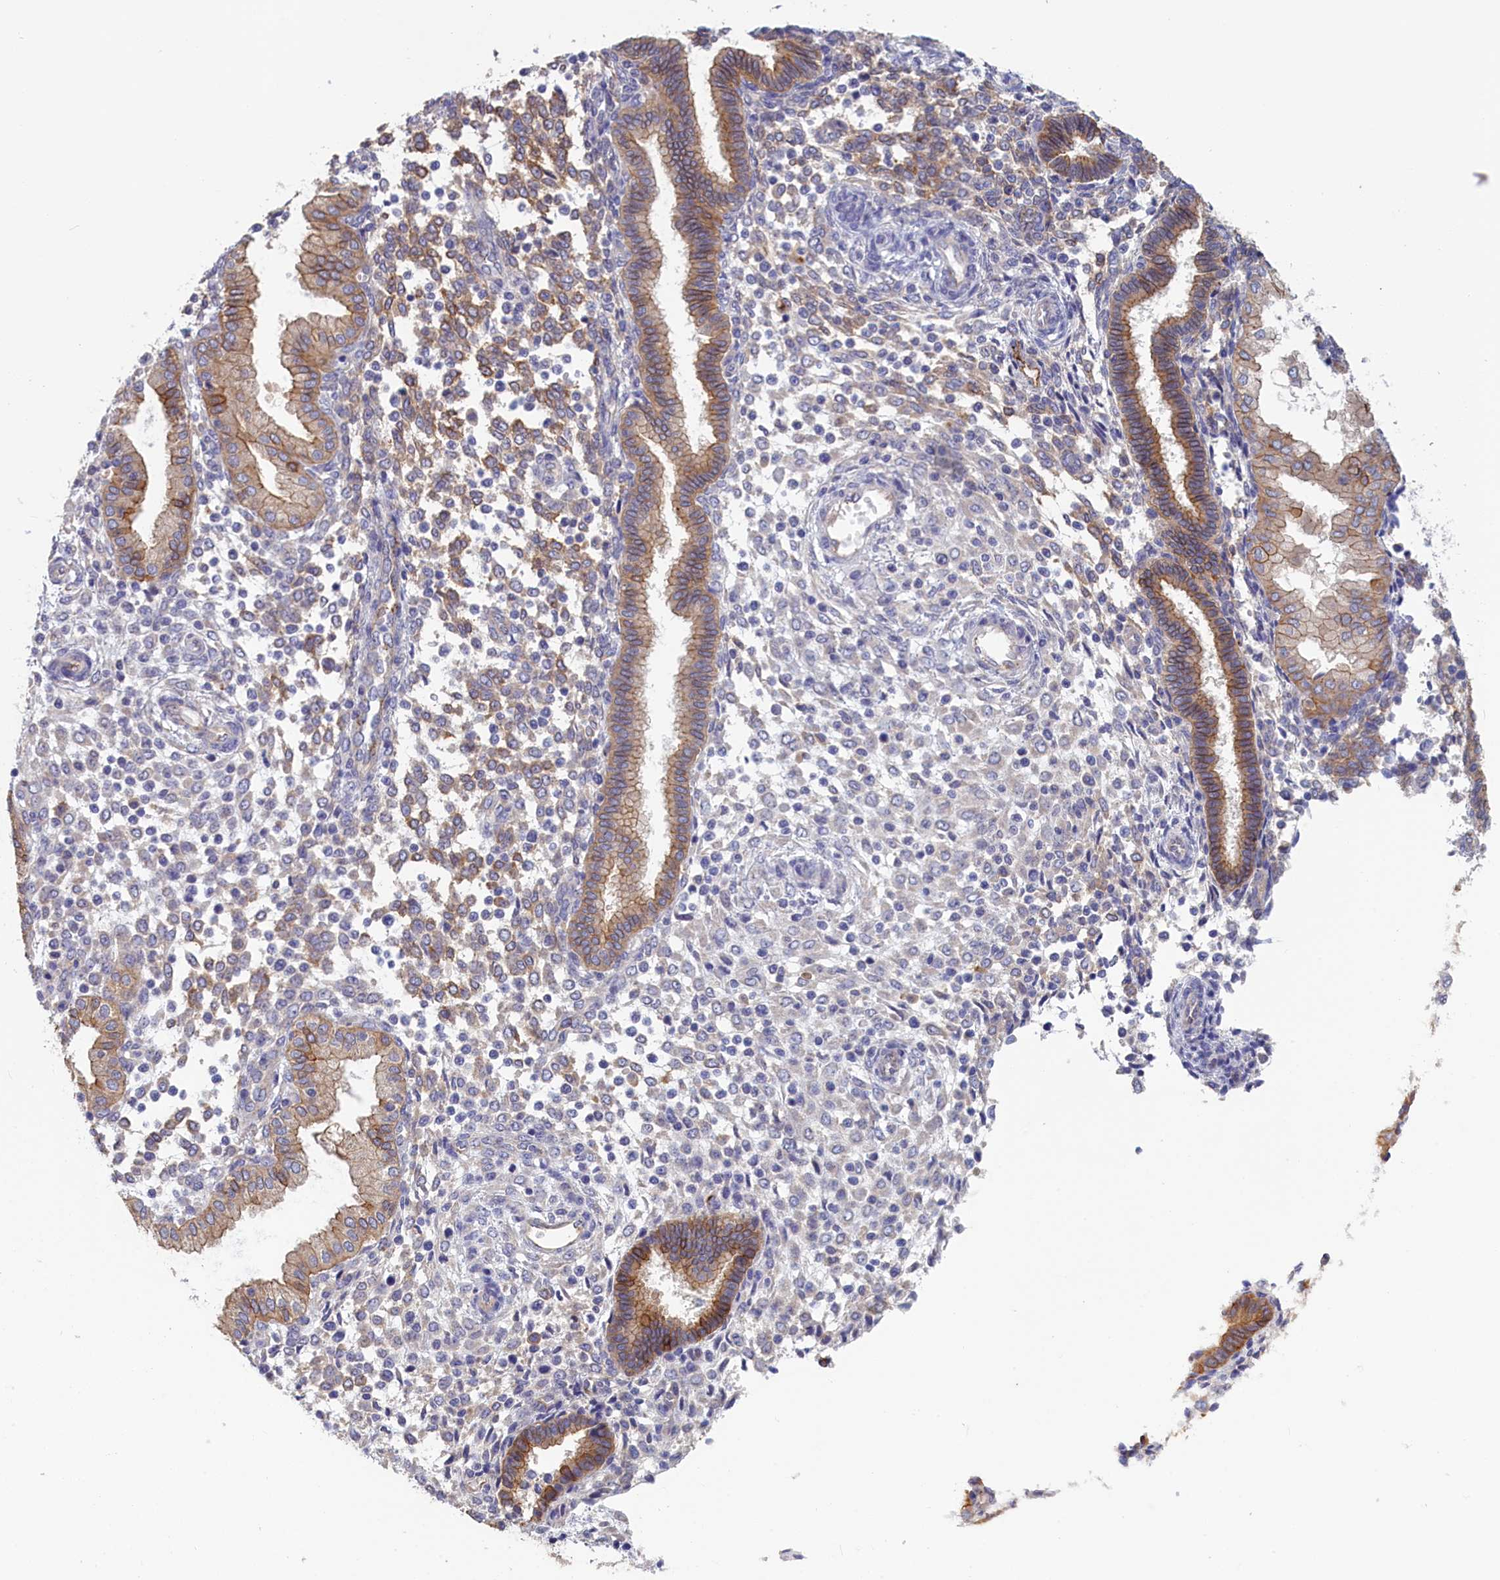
{"staining": {"intensity": "moderate", "quantity": "<25%", "location": "cytoplasmic/membranous"}, "tissue": "endometrium", "cell_type": "Cells in endometrial stroma", "image_type": "normal", "snomed": [{"axis": "morphology", "description": "Normal tissue, NOS"}, {"axis": "topography", "description": "Endometrium"}], "caption": "This is an image of IHC staining of unremarkable endometrium, which shows moderate expression in the cytoplasmic/membranous of cells in endometrial stroma.", "gene": "COL19A1", "patient": {"sex": "female", "age": 53}}